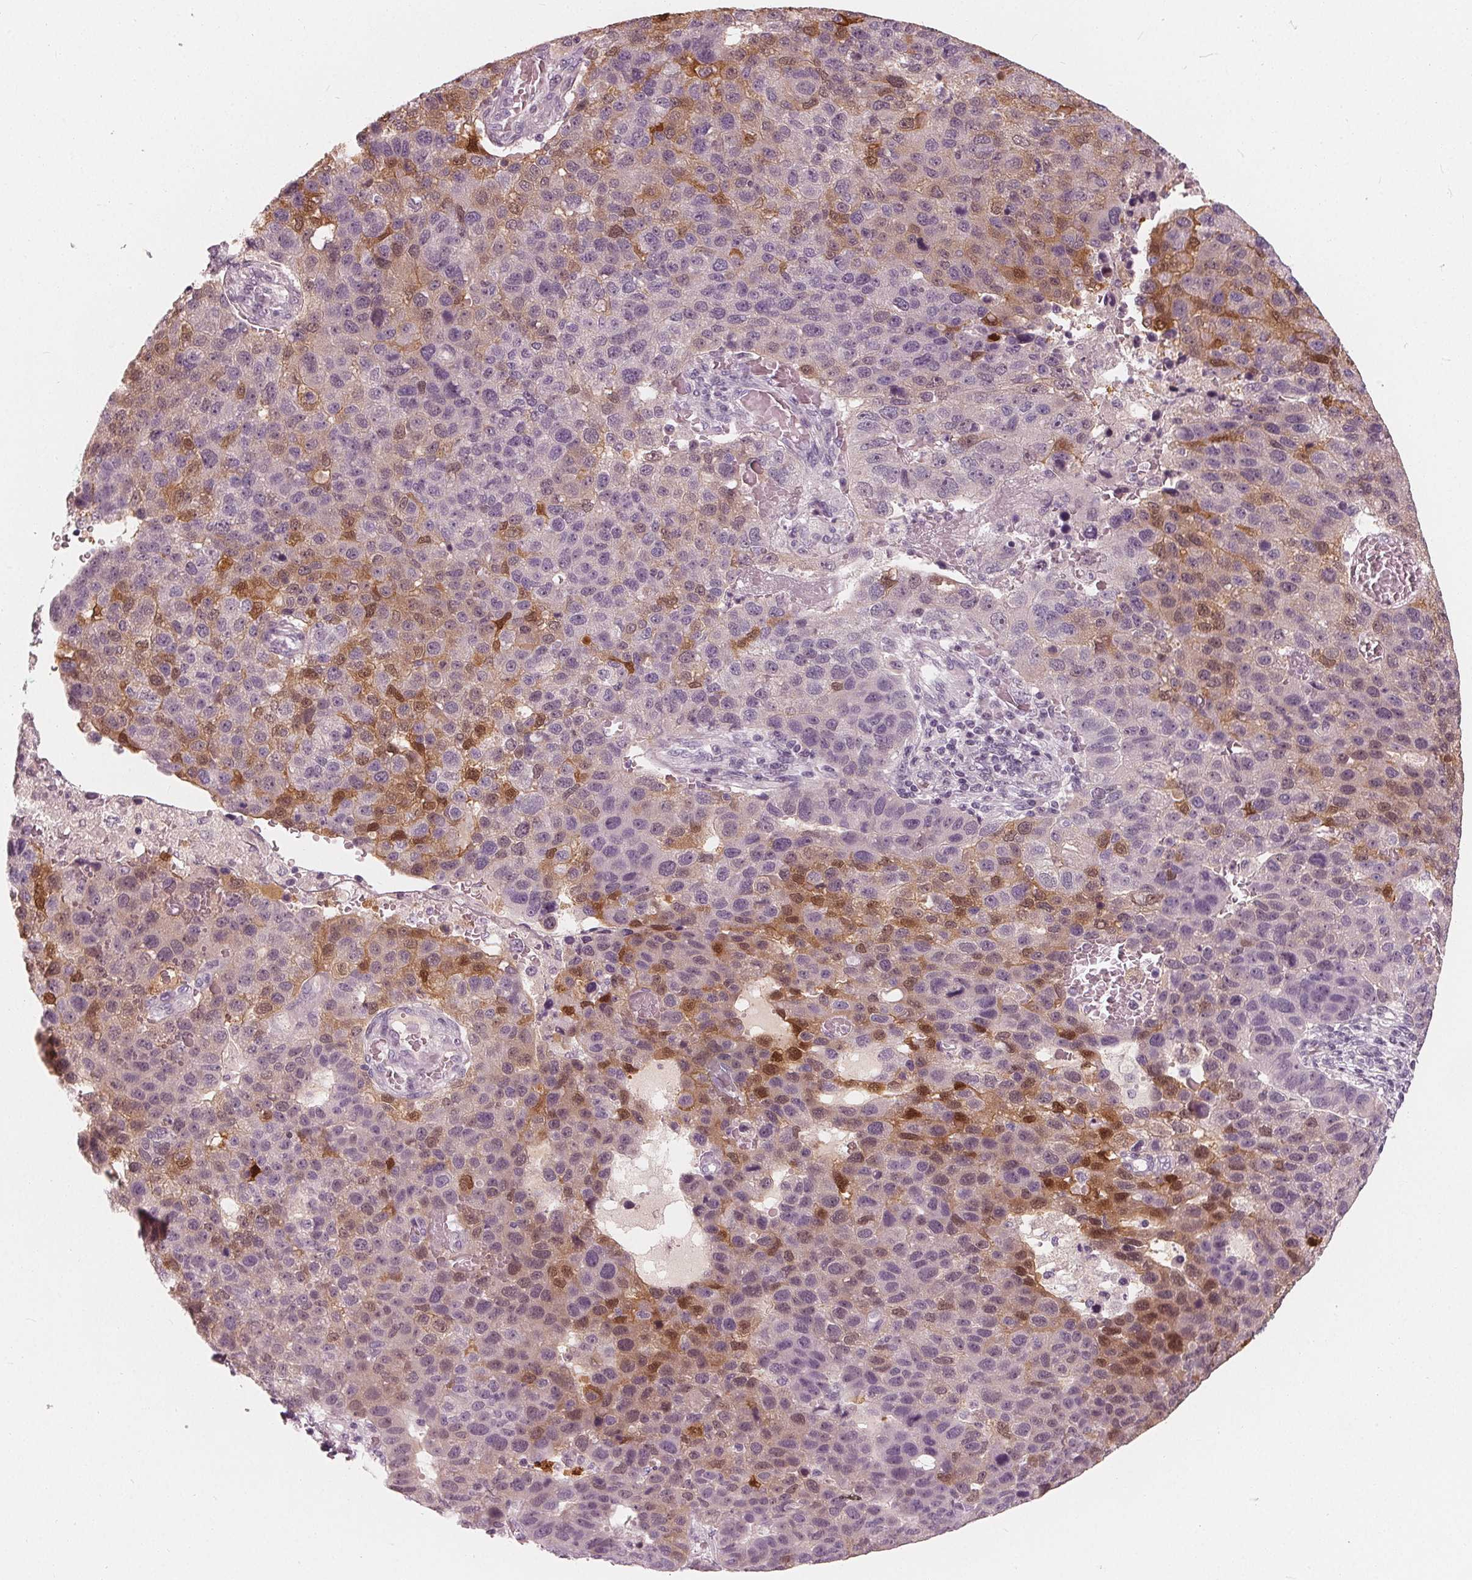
{"staining": {"intensity": "moderate", "quantity": "<25%", "location": "cytoplasmic/membranous,nuclear"}, "tissue": "pancreatic cancer", "cell_type": "Tumor cells", "image_type": "cancer", "snomed": [{"axis": "morphology", "description": "Adenocarcinoma, NOS"}, {"axis": "topography", "description": "Pancreas"}], "caption": "A low amount of moderate cytoplasmic/membranous and nuclear staining is appreciated in approximately <25% of tumor cells in pancreatic adenocarcinoma tissue.", "gene": "SAT2", "patient": {"sex": "female", "age": 61}}